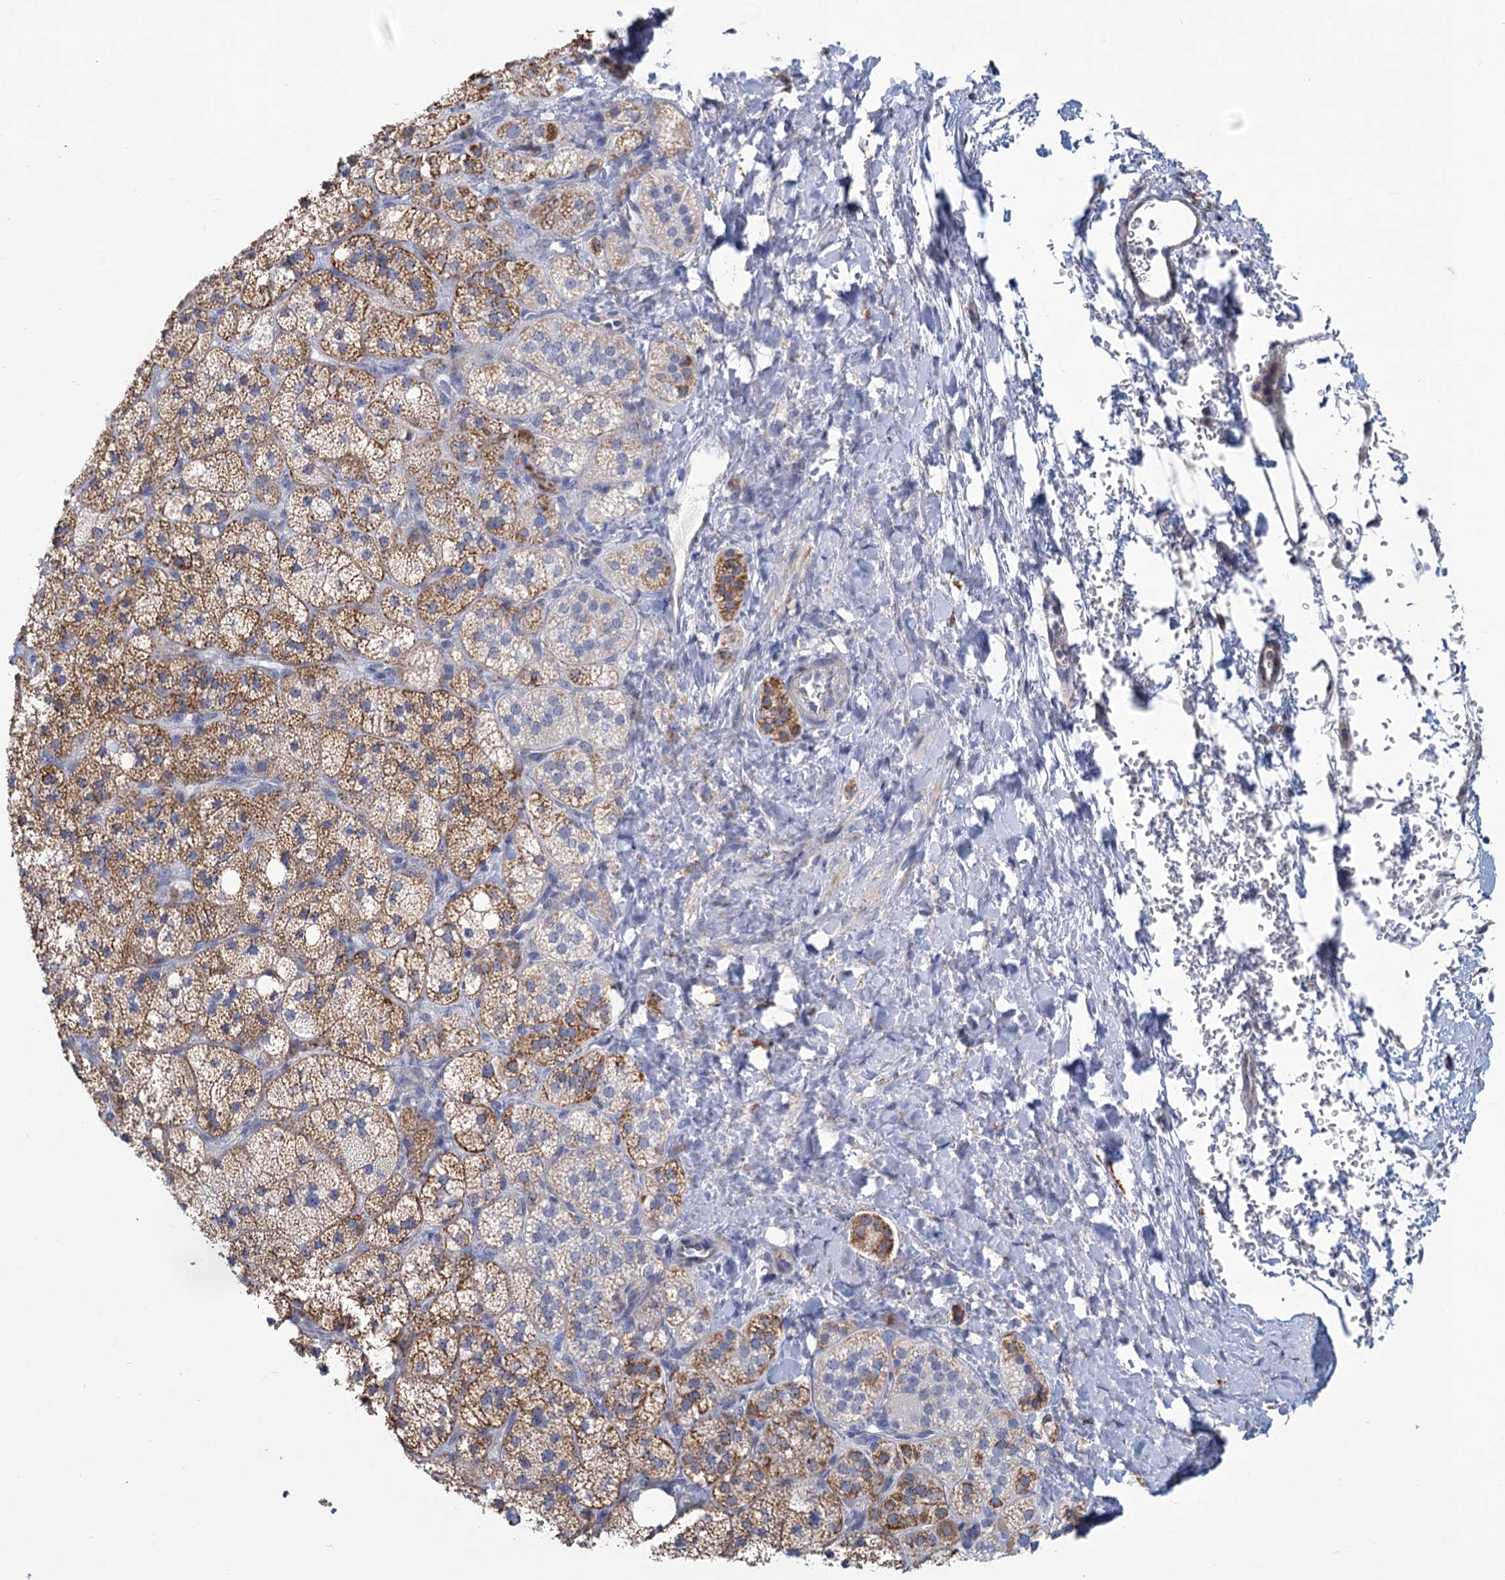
{"staining": {"intensity": "moderate", "quantity": ">75%", "location": "cytoplasmic/membranous"}, "tissue": "adrenal gland", "cell_type": "Glandular cells", "image_type": "normal", "snomed": [{"axis": "morphology", "description": "Normal tissue, NOS"}, {"axis": "topography", "description": "Adrenal gland"}], "caption": "Immunohistochemistry (IHC) micrograph of unremarkable adrenal gland: adrenal gland stained using IHC exhibits medium levels of moderate protein expression localized specifically in the cytoplasmic/membranous of glandular cells, appearing as a cytoplasmic/membranous brown color.", "gene": "NDUFC2", "patient": {"sex": "male", "age": 61}}